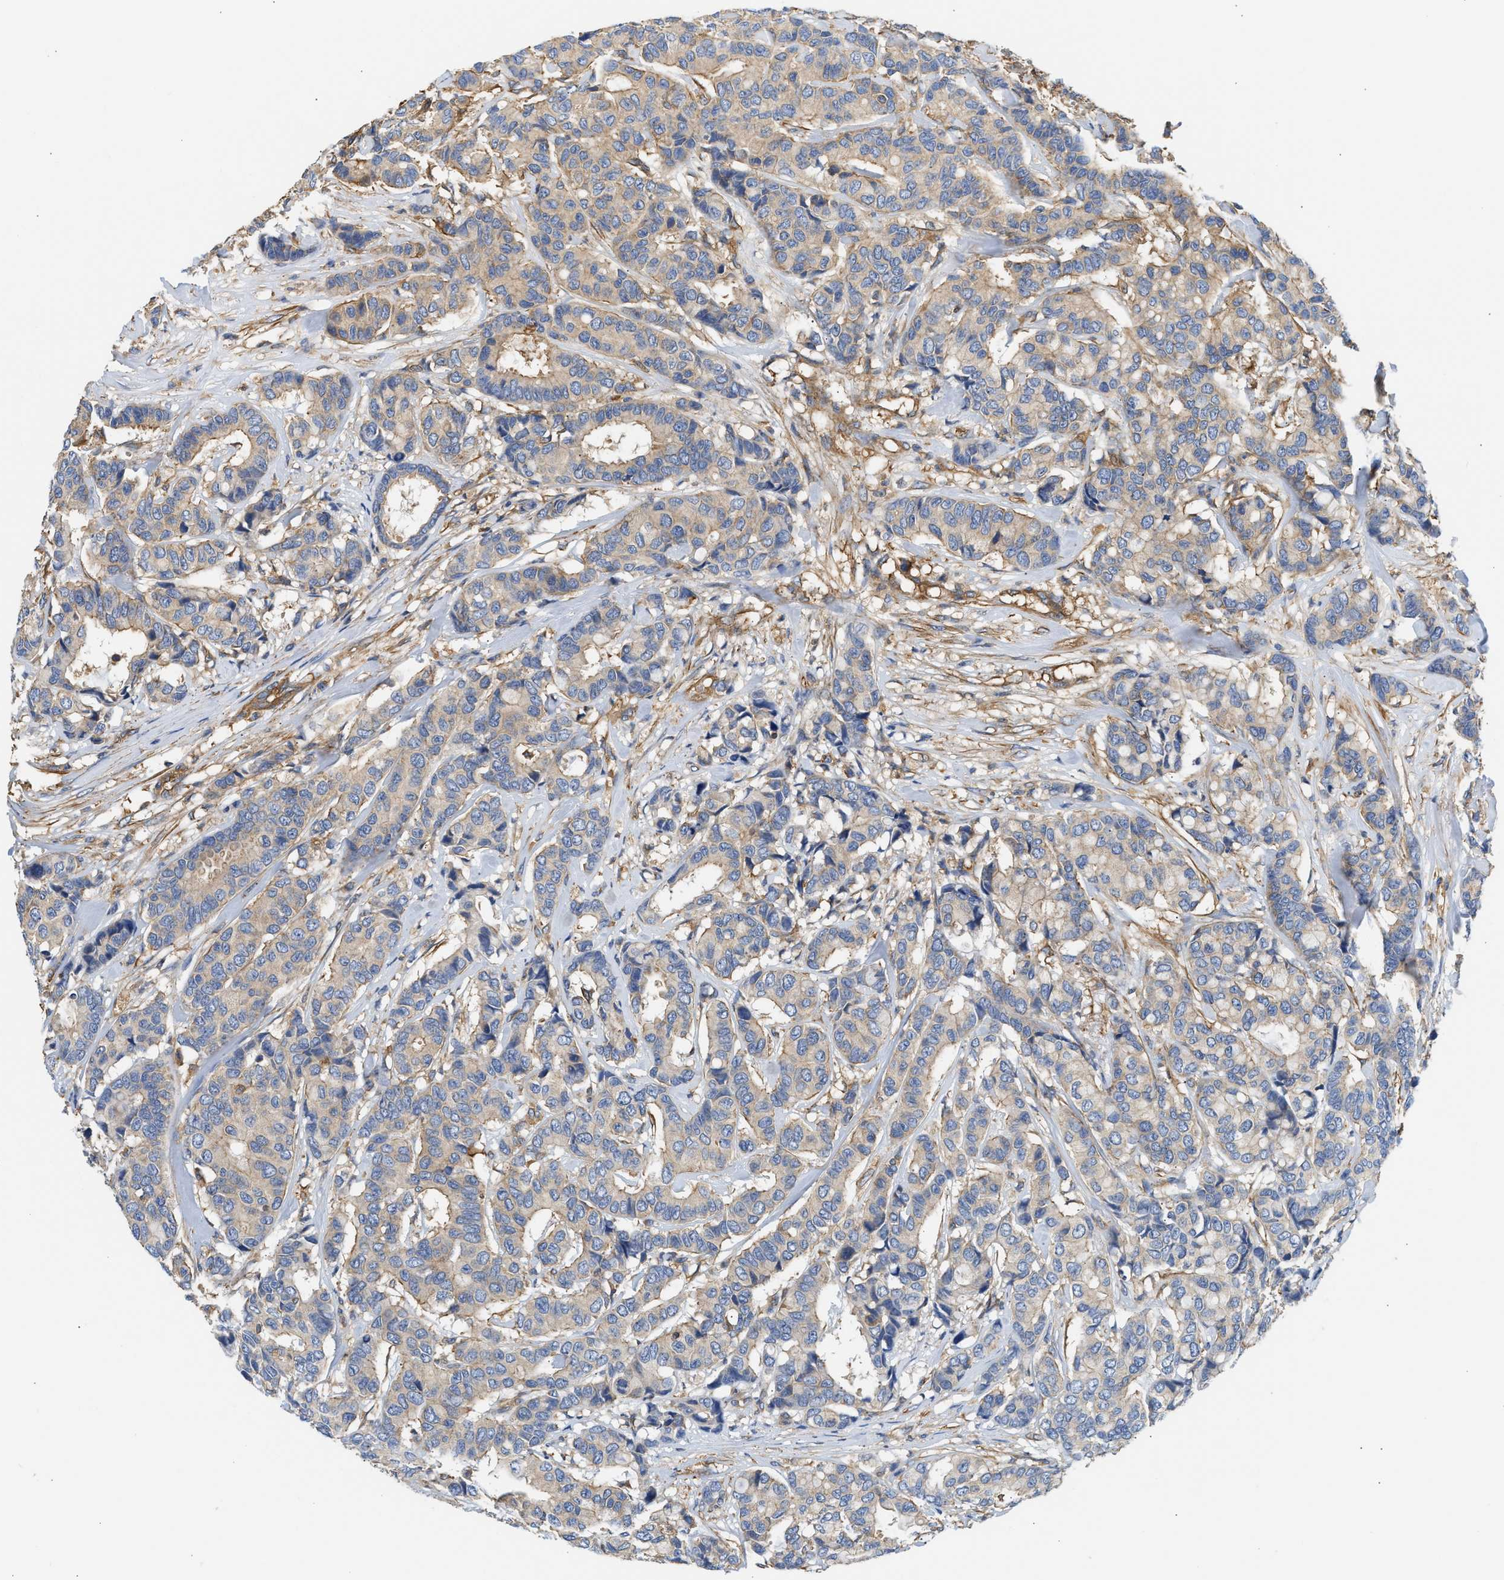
{"staining": {"intensity": "weak", "quantity": "25%-75%", "location": "cytoplasmic/membranous"}, "tissue": "breast cancer", "cell_type": "Tumor cells", "image_type": "cancer", "snomed": [{"axis": "morphology", "description": "Duct carcinoma"}, {"axis": "topography", "description": "Breast"}], "caption": "The image shows staining of breast cancer, revealing weak cytoplasmic/membranous protein expression (brown color) within tumor cells.", "gene": "SAMD9L", "patient": {"sex": "female", "age": 87}}